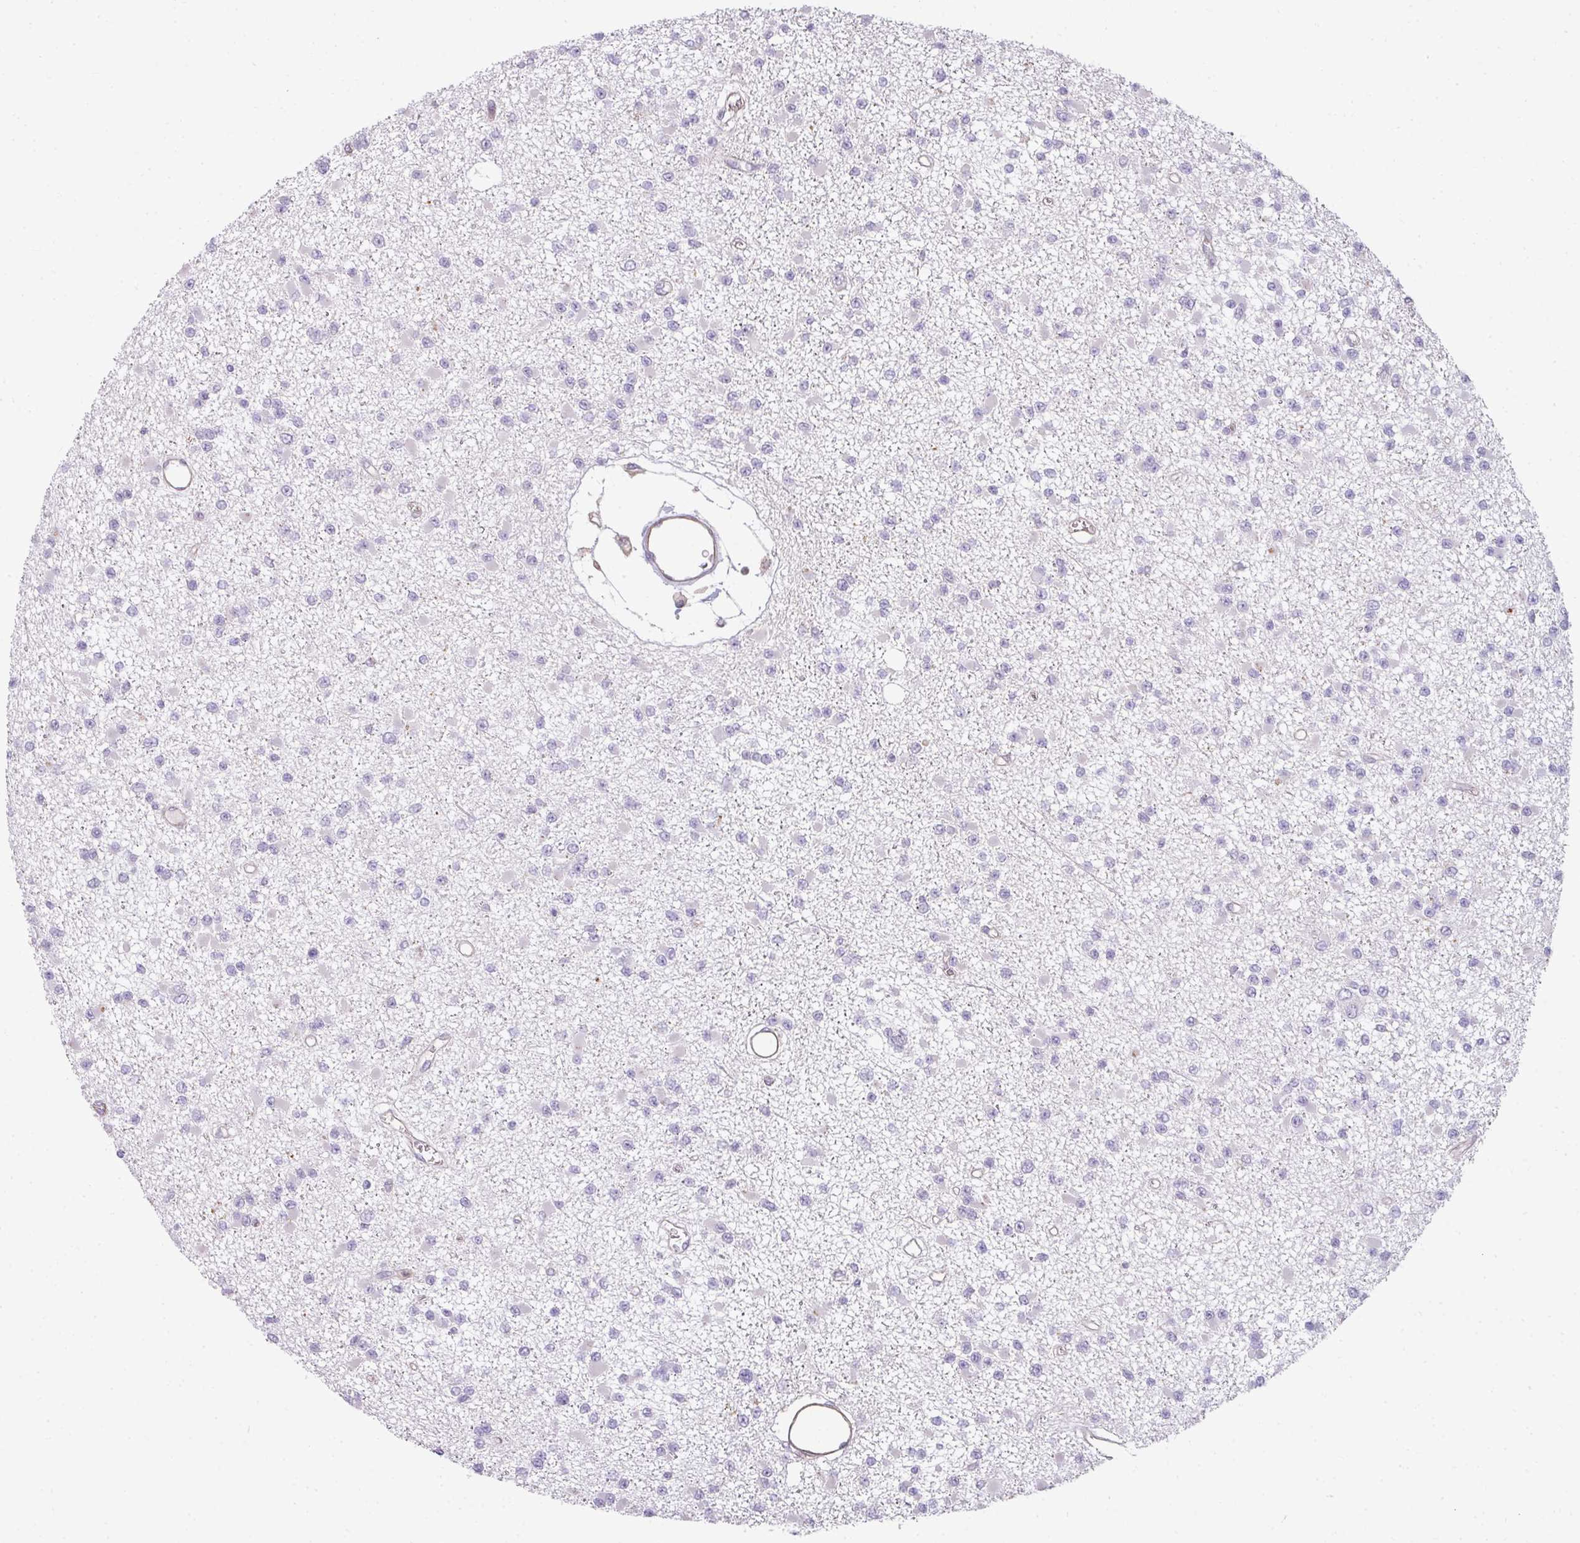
{"staining": {"intensity": "negative", "quantity": "none", "location": "none"}, "tissue": "glioma", "cell_type": "Tumor cells", "image_type": "cancer", "snomed": [{"axis": "morphology", "description": "Glioma, malignant, Low grade"}, {"axis": "topography", "description": "Brain"}], "caption": "IHC micrograph of human malignant glioma (low-grade) stained for a protein (brown), which reveals no expression in tumor cells.", "gene": "STAT5A", "patient": {"sex": "female", "age": 22}}